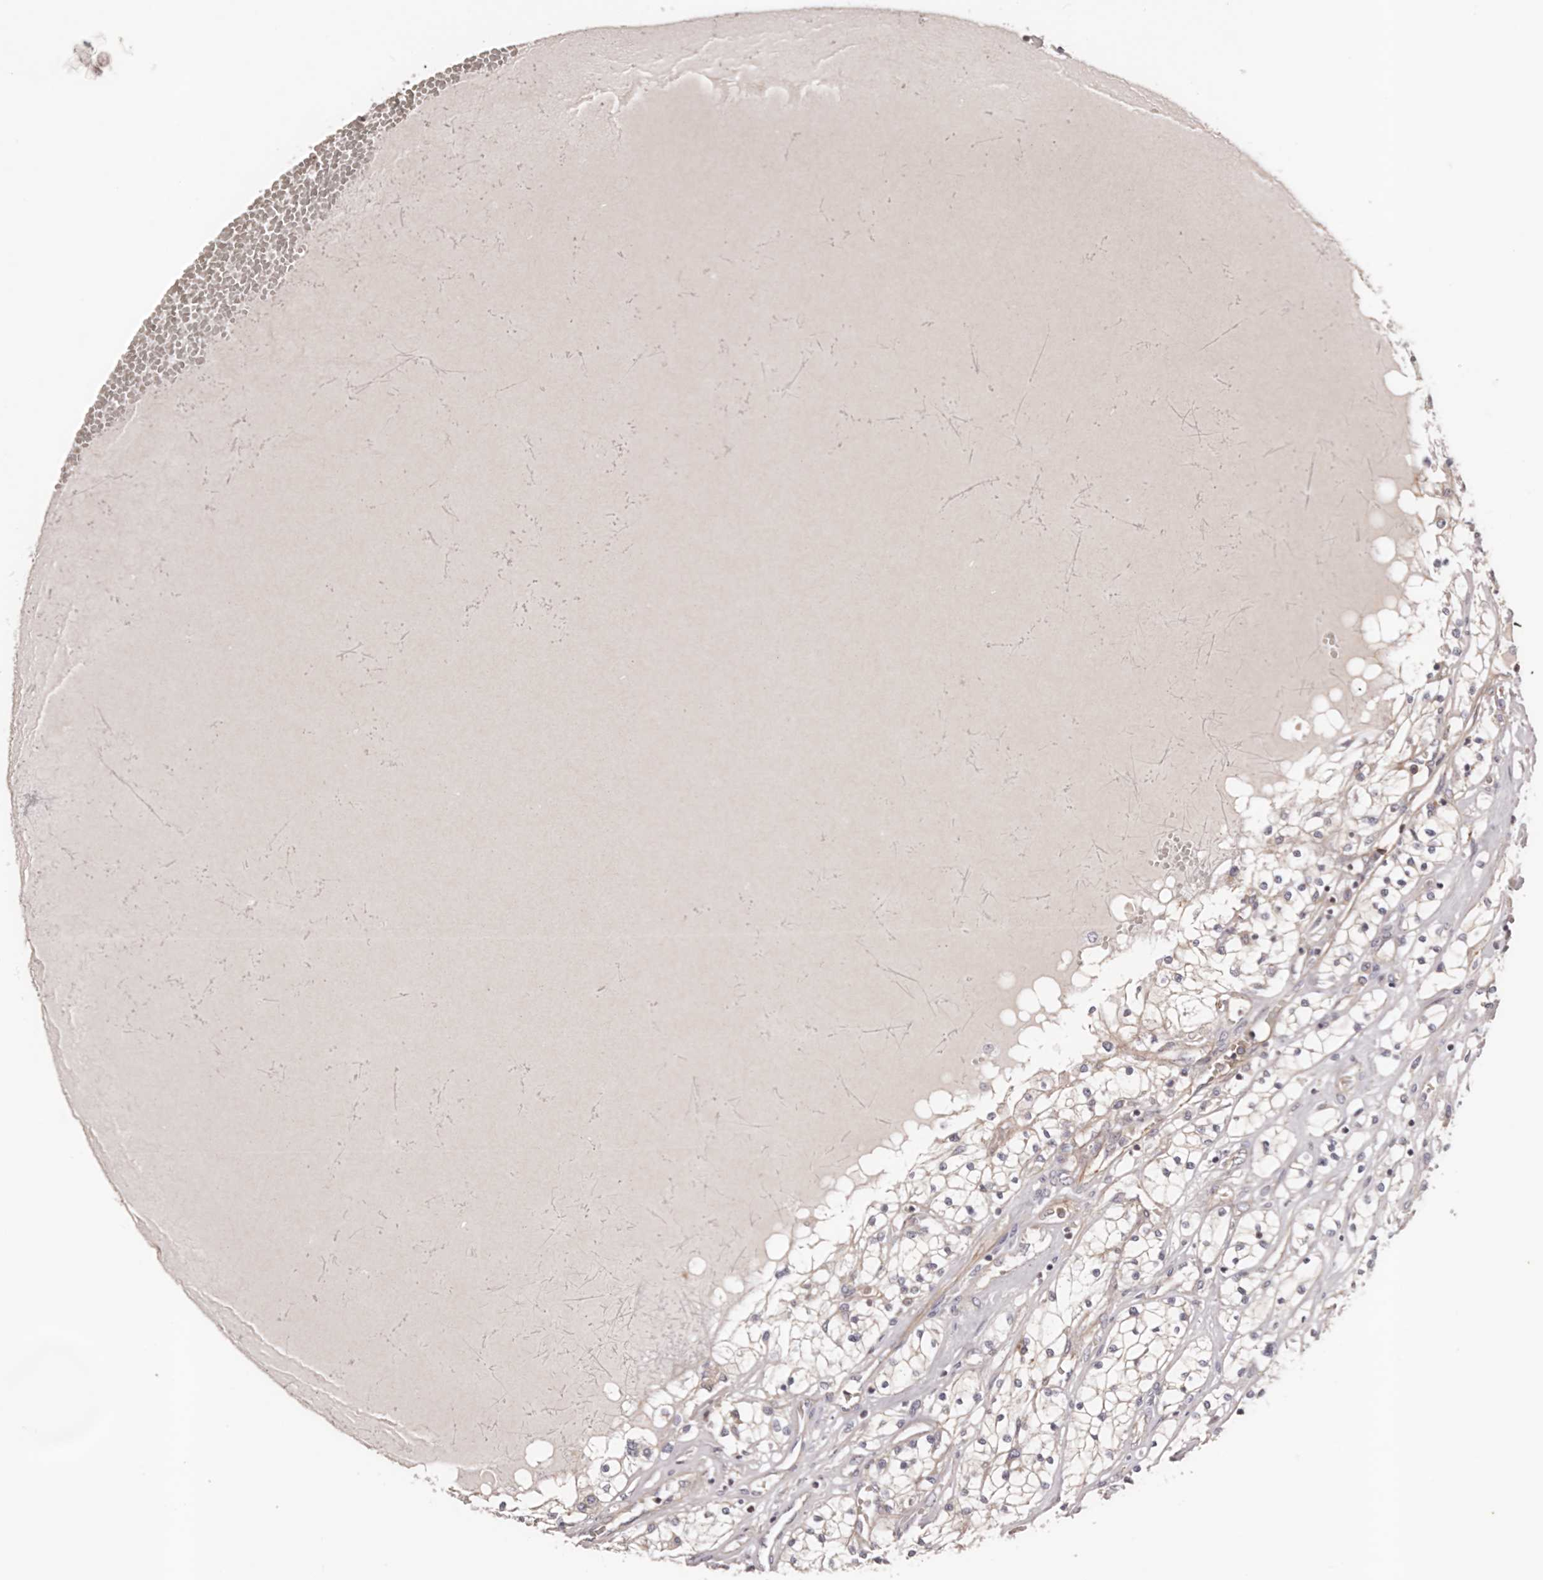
{"staining": {"intensity": "negative", "quantity": "none", "location": "none"}, "tissue": "renal cancer", "cell_type": "Tumor cells", "image_type": "cancer", "snomed": [{"axis": "morphology", "description": "Normal tissue, NOS"}, {"axis": "morphology", "description": "Adenocarcinoma, NOS"}, {"axis": "topography", "description": "Kidney"}], "caption": "This is an IHC image of renal cancer. There is no expression in tumor cells.", "gene": "DMRT2", "patient": {"sex": "male", "age": 68}}